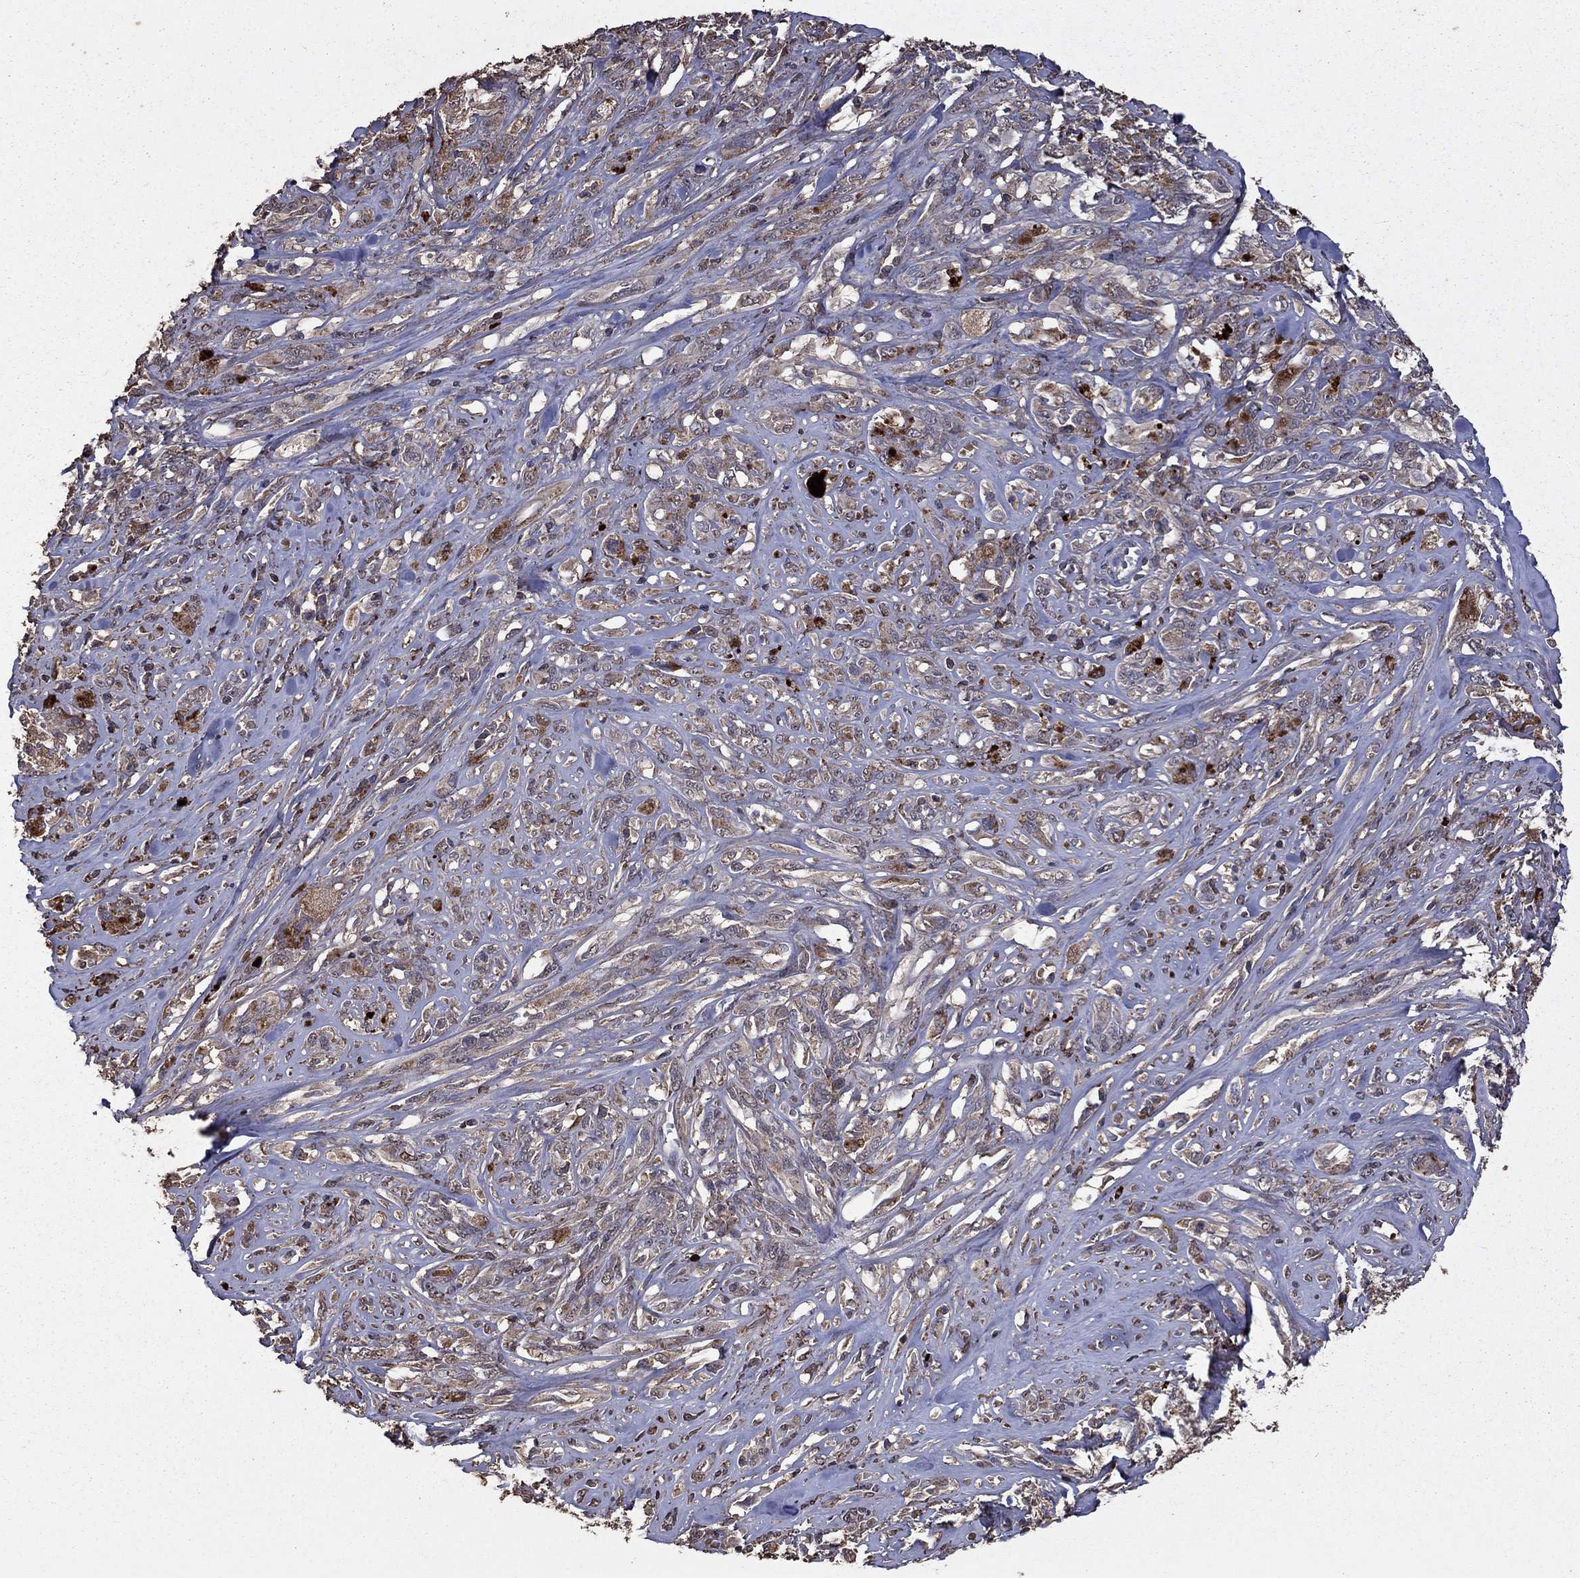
{"staining": {"intensity": "weak", "quantity": "<25%", "location": "cytoplasmic/membranous"}, "tissue": "melanoma", "cell_type": "Tumor cells", "image_type": "cancer", "snomed": [{"axis": "morphology", "description": "Malignant melanoma, NOS"}, {"axis": "topography", "description": "Skin"}], "caption": "Immunohistochemical staining of melanoma reveals no significant staining in tumor cells.", "gene": "SERPINA5", "patient": {"sex": "female", "age": 91}}